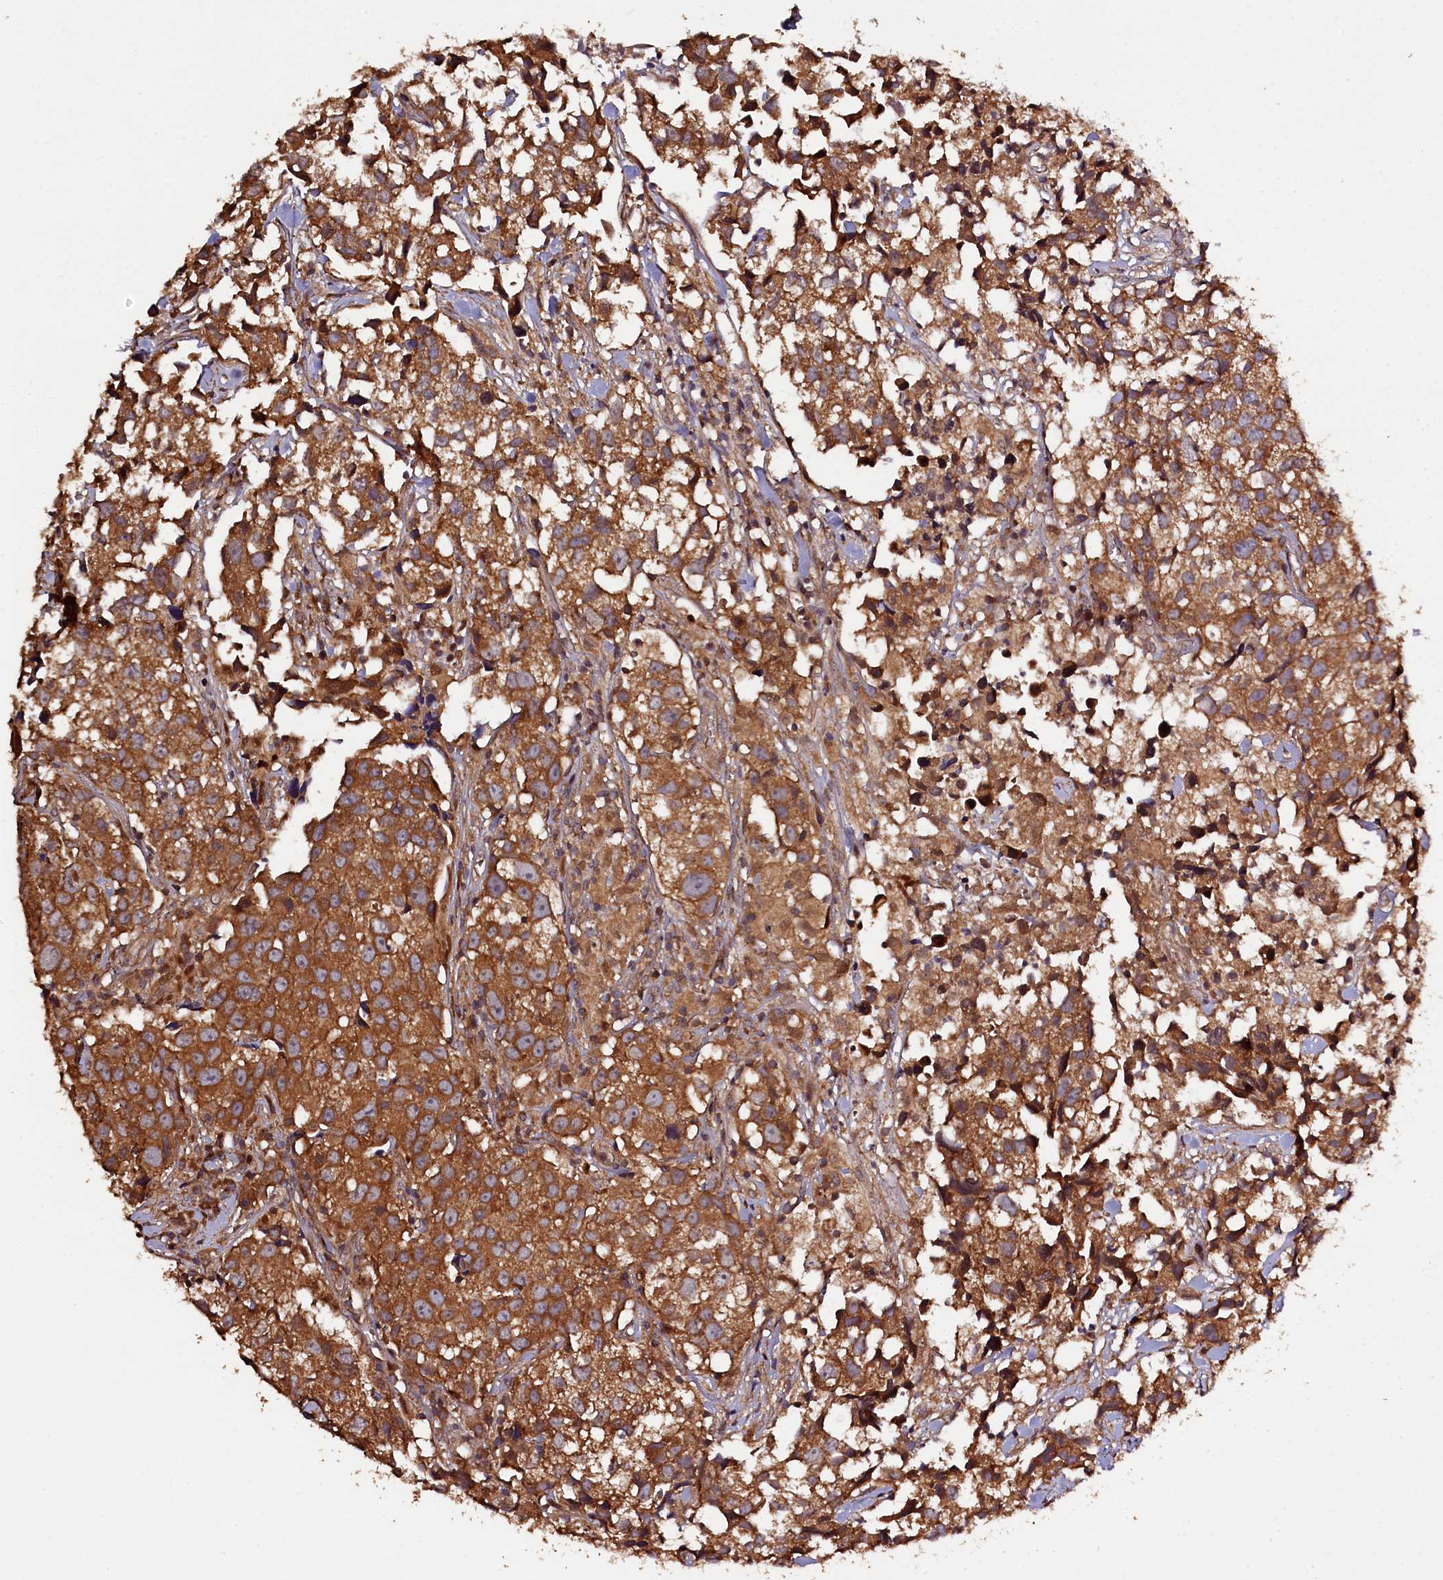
{"staining": {"intensity": "strong", "quantity": ">75%", "location": "cytoplasmic/membranous"}, "tissue": "urothelial cancer", "cell_type": "Tumor cells", "image_type": "cancer", "snomed": [{"axis": "morphology", "description": "Urothelial carcinoma, High grade"}, {"axis": "topography", "description": "Urinary bladder"}], "caption": "Human urothelial cancer stained with a protein marker demonstrates strong staining in tumor cells.", "gene": "KLC2", "patient": {"sex": "female", "age": 75}}